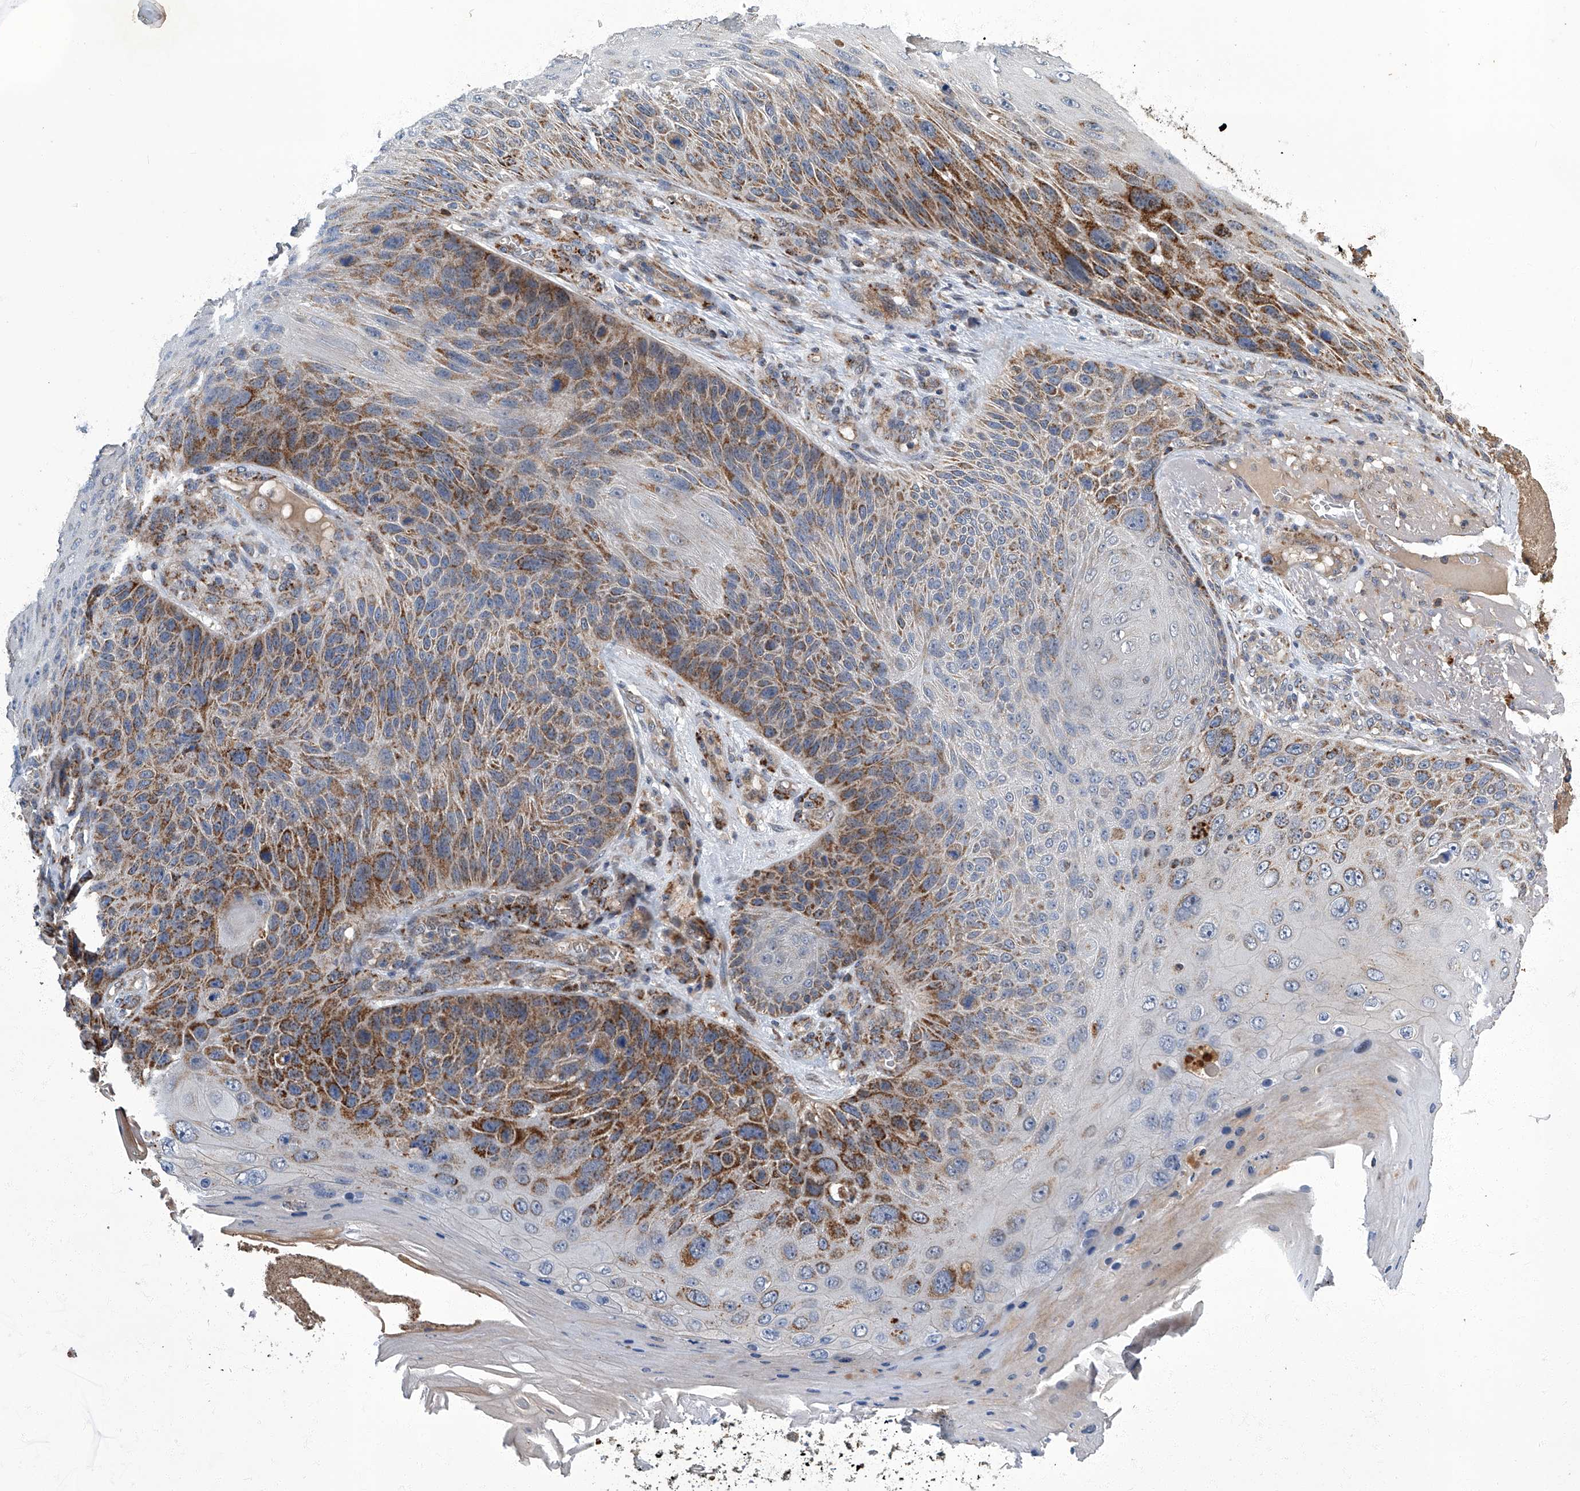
{"staining": {"intensity": "moderate", "quantity": "25%-75%", "location": "cytoplasmic/membranous"}, "tissue": "skin cancer", "cell_type": "Tumor cells", "image_type": "cancer", "snomed": [{"axis": "morphology", "description": "Squamous cell carcinoma, NOS"}, {"axis": "topography", "description": "Skin"}], "caption": "Squamous cell carcinoma (skin) tissue shows moderate cytoplasmic/membranous expression in approximately 25%-75% of tumor cells", "gene": "TNFRSF13B", "patient": {"sex": "female", "age": 88}}